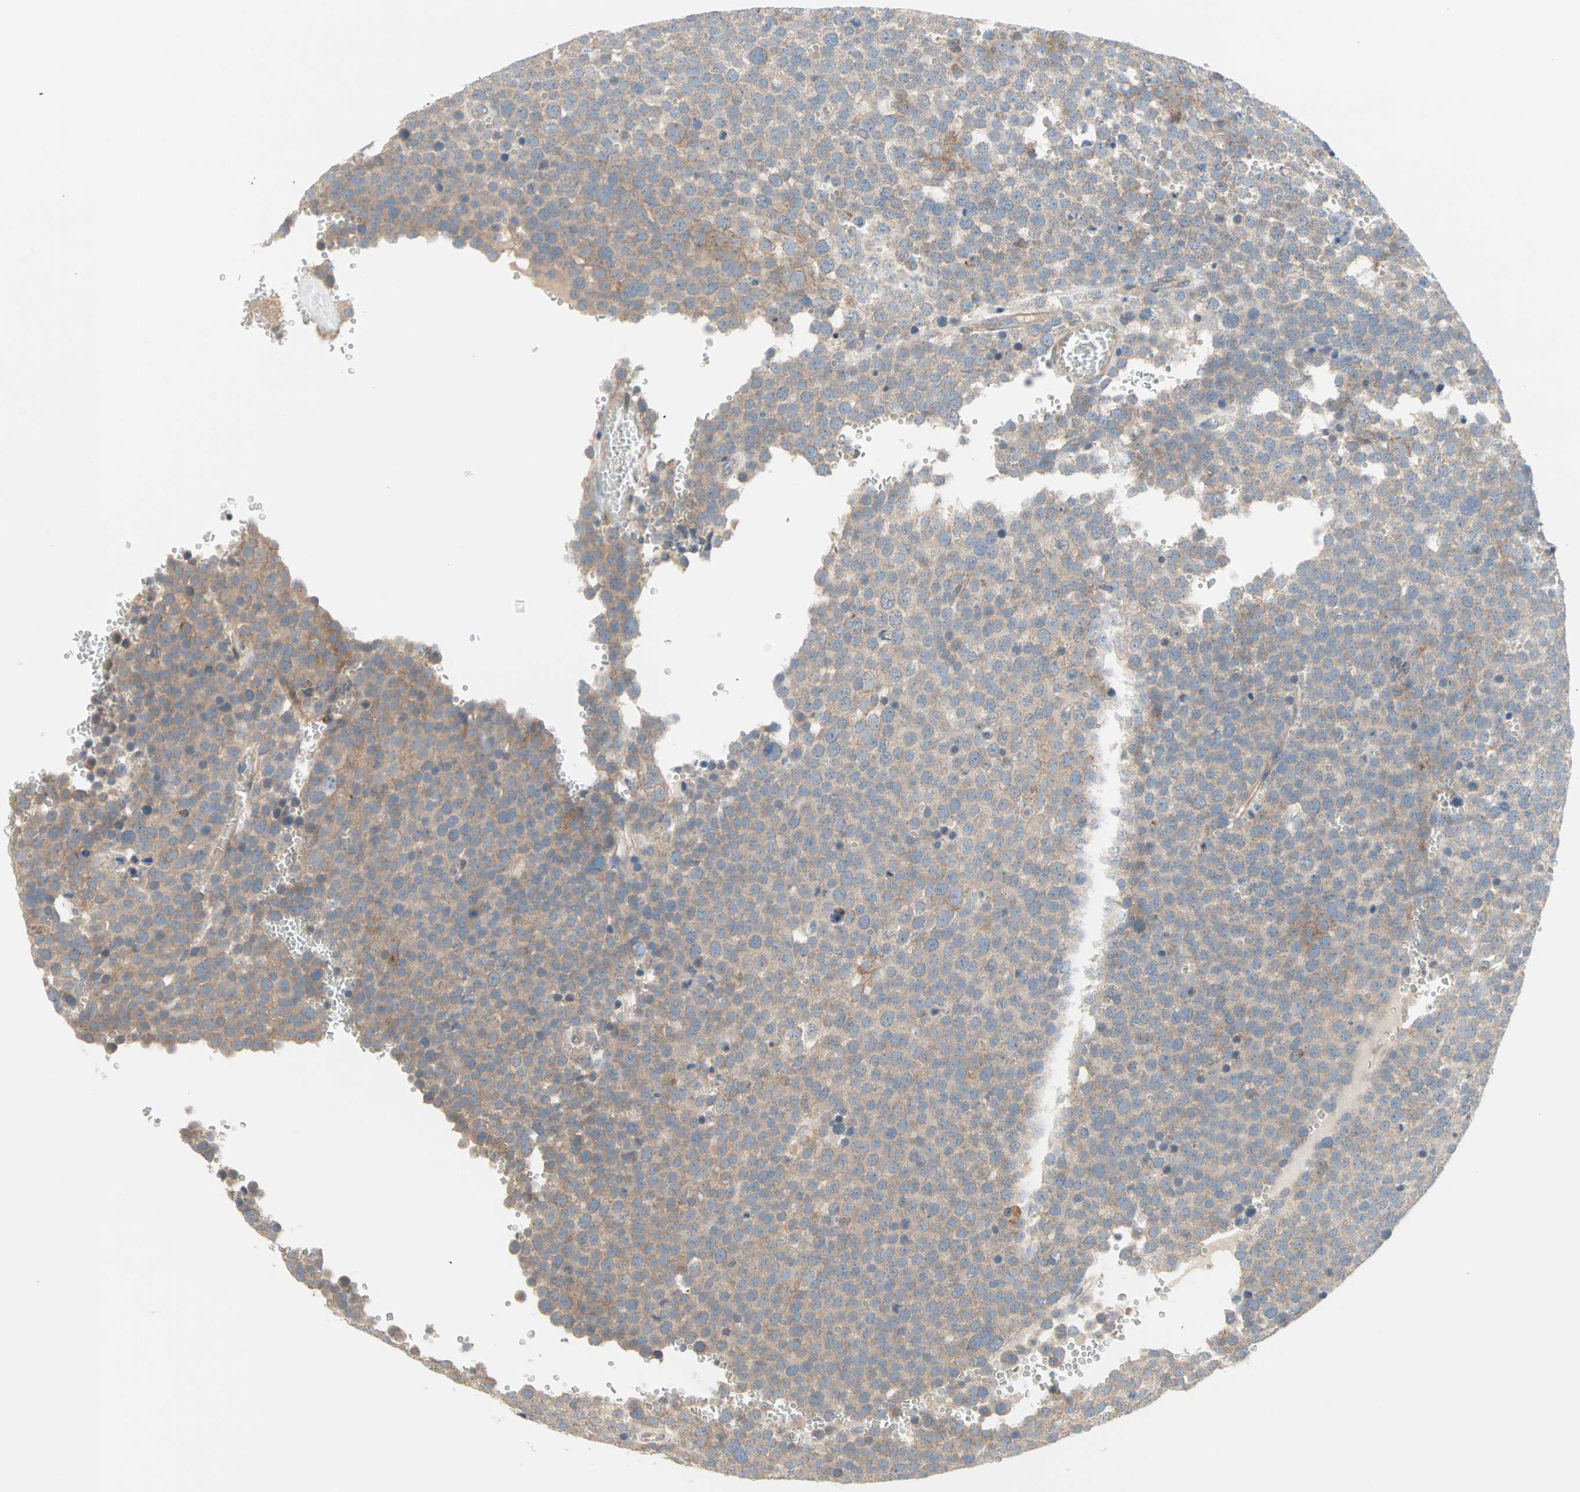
{"staining": {"intensity": "weak", "quantity": "25%-75%", "location": "cytoplasmic/membranous"}, "tissue": "testis cancer", "cell_type": "Tumor cells", "image_type": "cancer", "snomed": [{"axis": "morphology", "description": "Seminoma, NOS"}, {"axis": "topography", "description": "Testis"}], "caption": "A low amount of weak cytoplasmic/membranous positivity is seen in approximately 25%-75% of tumor cells in seminoma (testis) tissue.", "gene": "PDE8A", "patient": {"sex": "male", "age": 71}}